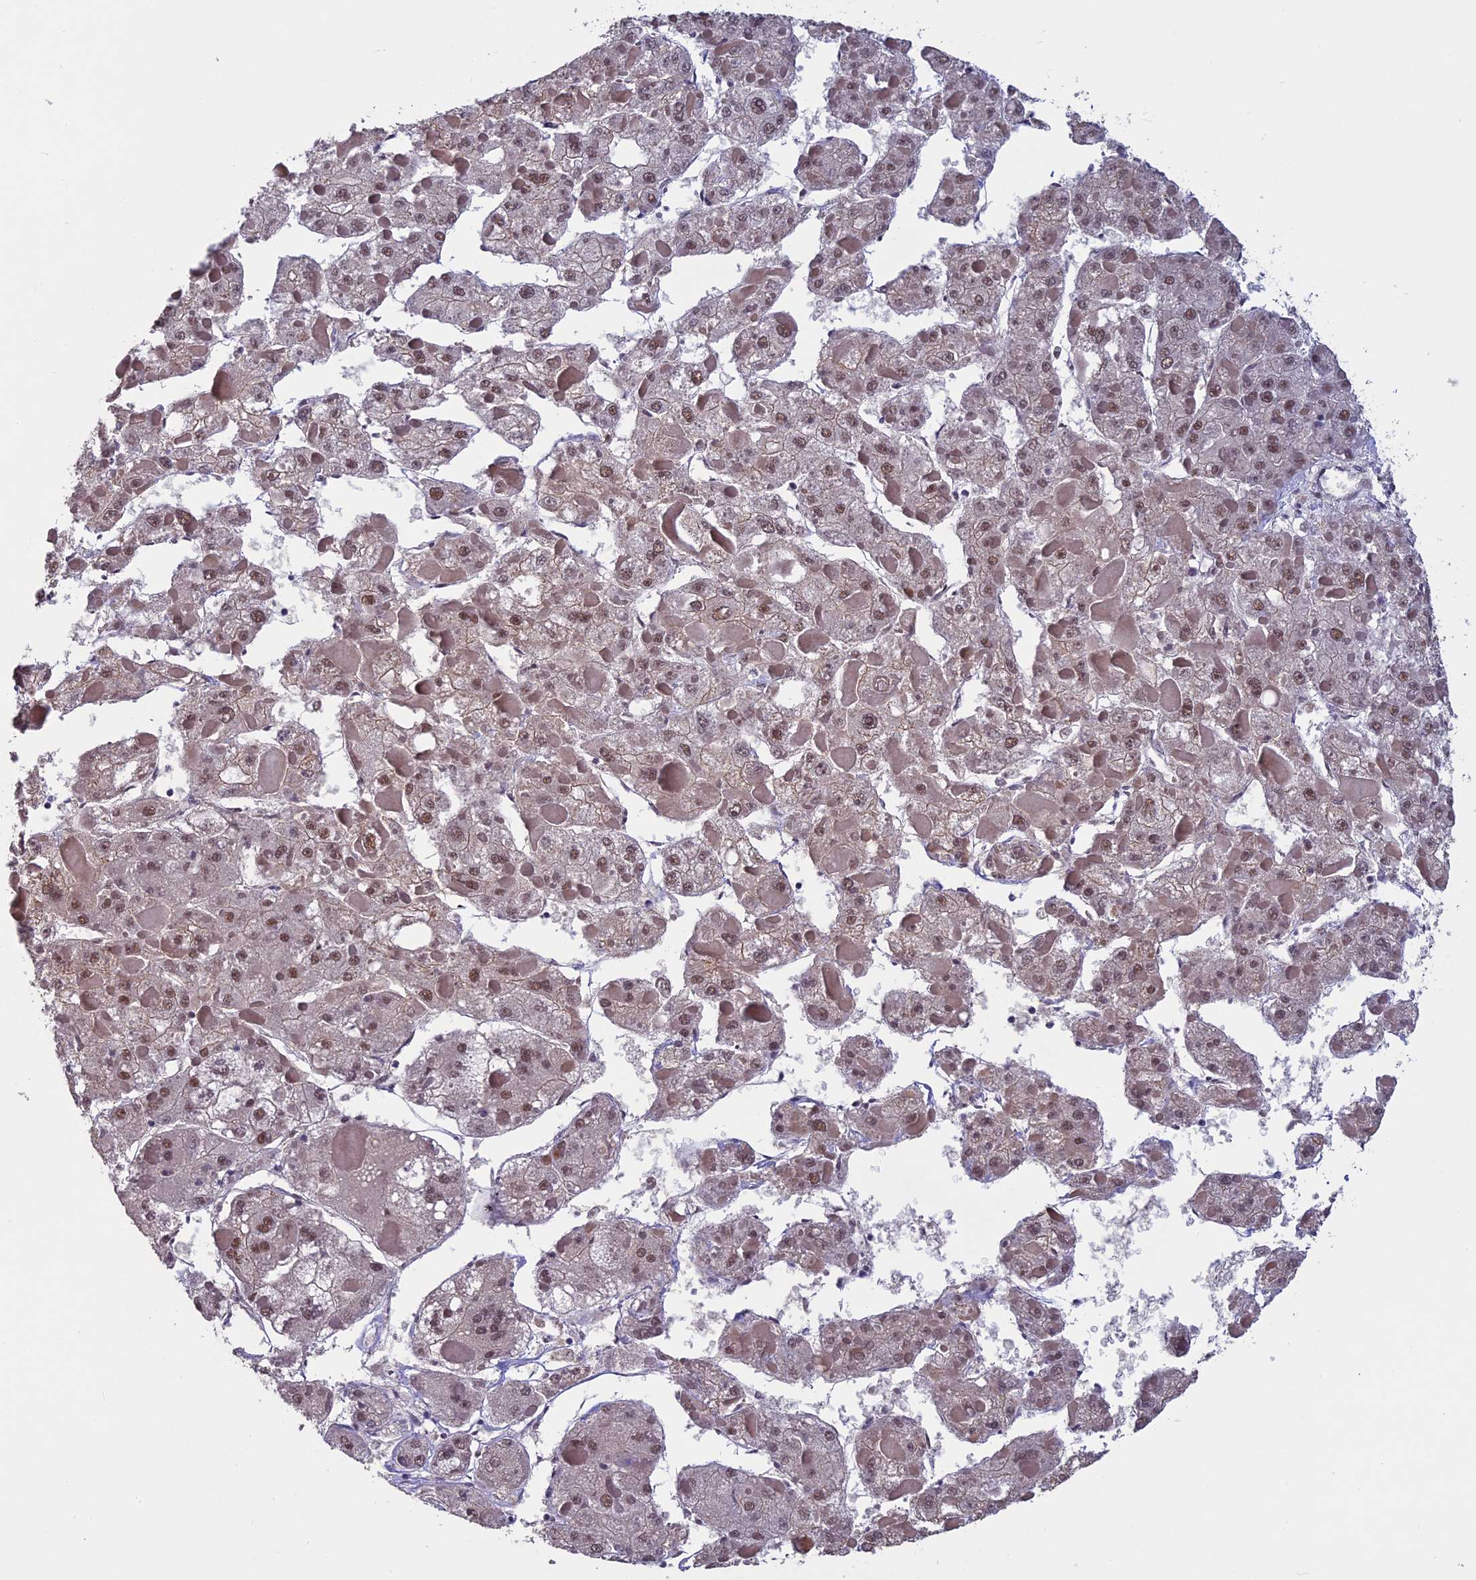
{"staining": {"intensity": "moderate", "quantity": ">75%", "location": "nuclear"}, "tissue": "liver cancer", "cell_type": "Tumor cells", "image_type": "cancer", "snomed": [{"axis": "morphology", "description": "Carcinoma, Hepatocellular, NOS"}, {"axis": "topography", "description": "Liver"}], "caption": "Immunohistochemical staining of human liver hepatocellular carcinoma shows medium levels of moderate nuclear staining in about >75% of tumor cells.", "gene": "RNF40", "patient": {"sex": "female", "age": 73}}